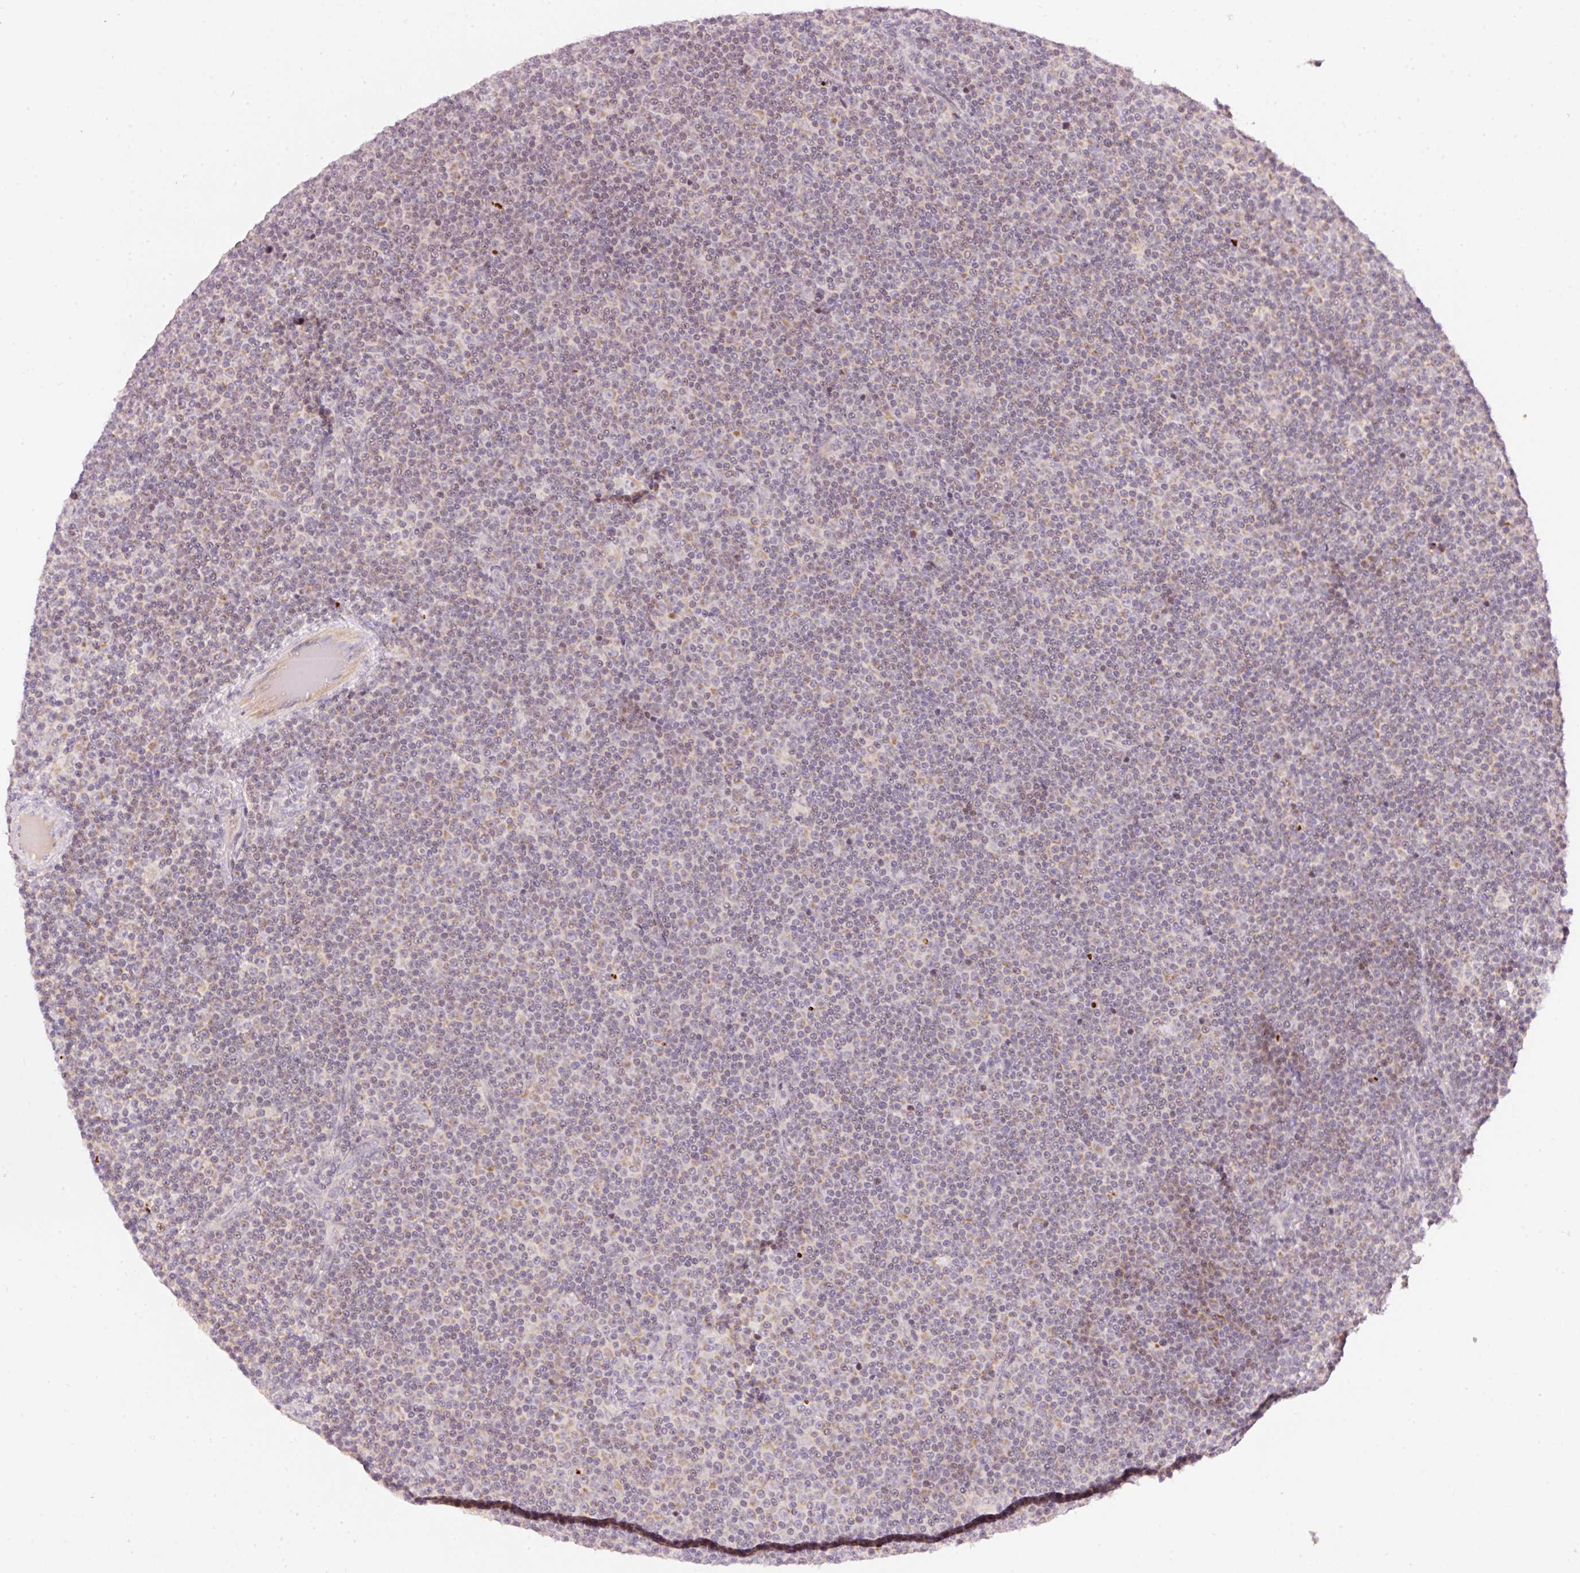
{"staining": {"intensity": "negative", "quantity": "none", "location": "none"}, "tissue": "lymphoma", "cell_type": "Tumor cells", "image_type": "cancer", "snomed": [{"axis": "morphology", "description": "Malignant lymphoma, non-Hodgkin's type, Low grade"}, {"axis": "topography", "description": "Lymph node"}], "caption": "The IHC photomicrograph has no significant positivity in tumor cells of malignant lymphoma, non-Hodgkin's type (low-grade) tissue. The staining was performed using DAB (3,3'-diaminobenzidine) to visualize the protein expression in brown, while the nuclei were stained in blue with hematoxylin (Magnification: 20x).", "gene": "ABHD11", "patient": {"sex": "female", "age": 67}}